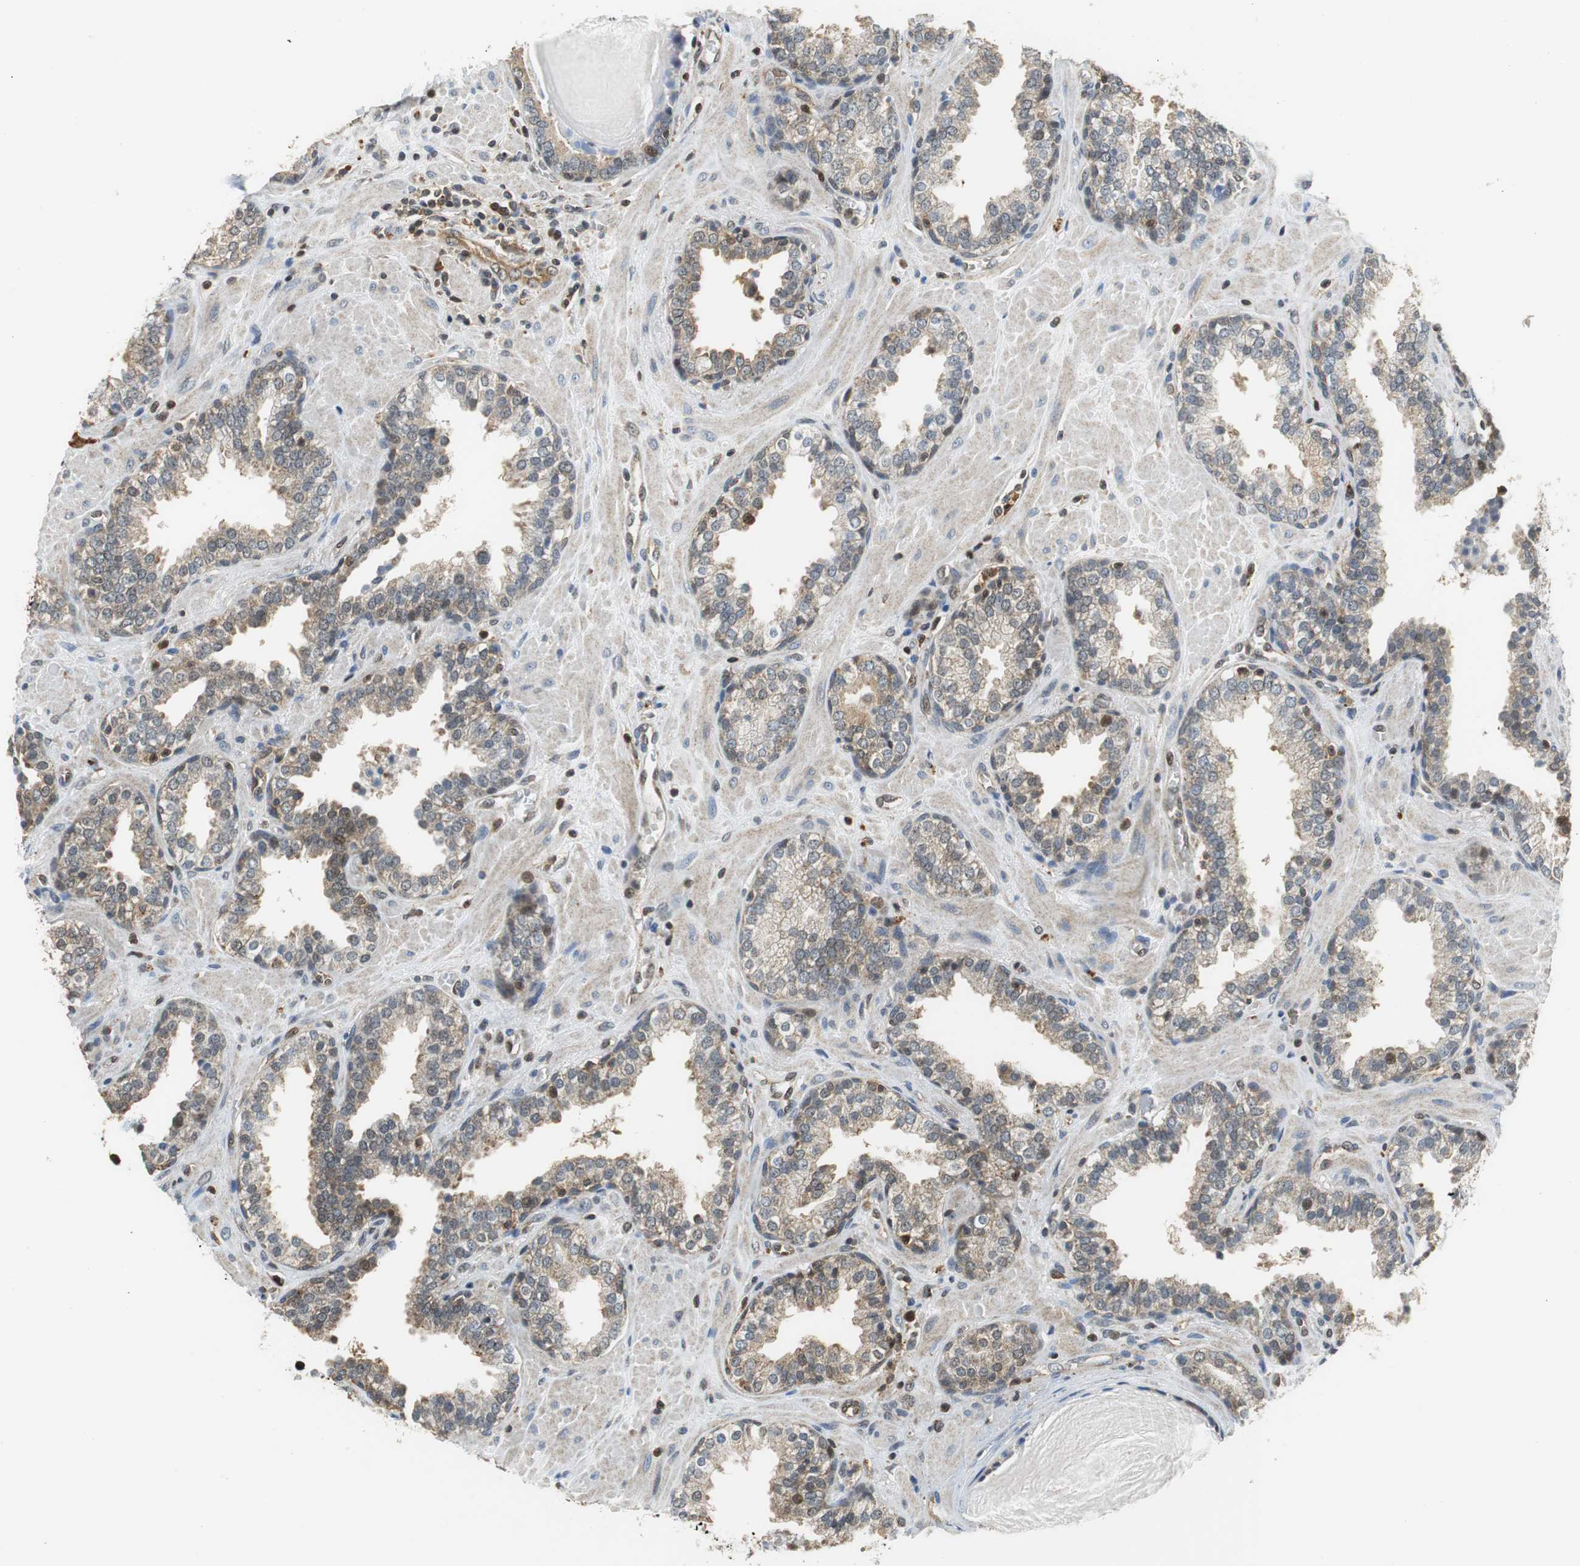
{"staining": {"intensity": "weak", "quantity": "25%-75%", "location": "cytoplasmic/membranous"}, "tissue": "prostate", "cell_type": "Glandular cells", "image_type": "normal", "snomed": [{"axis": "morphology", "description": "Normal tissue, NOS"}, {"axis": "topography", "description": "Prostate"}], "caption": "IHC (DAB) staining of unremarkable prostate reveals weak cytoplasmic/membranous protein positivity in about 25%-75% of glandular cells. The staining was performed using DAB (3,3'-diaminobenzidine) to visualize the protein expression in brown, while the nuclei were stained in blue with hematoxylin (Magnification: 20x).", "gene": "GSDMD", "patient": {"sex": "male", "age": 51}}